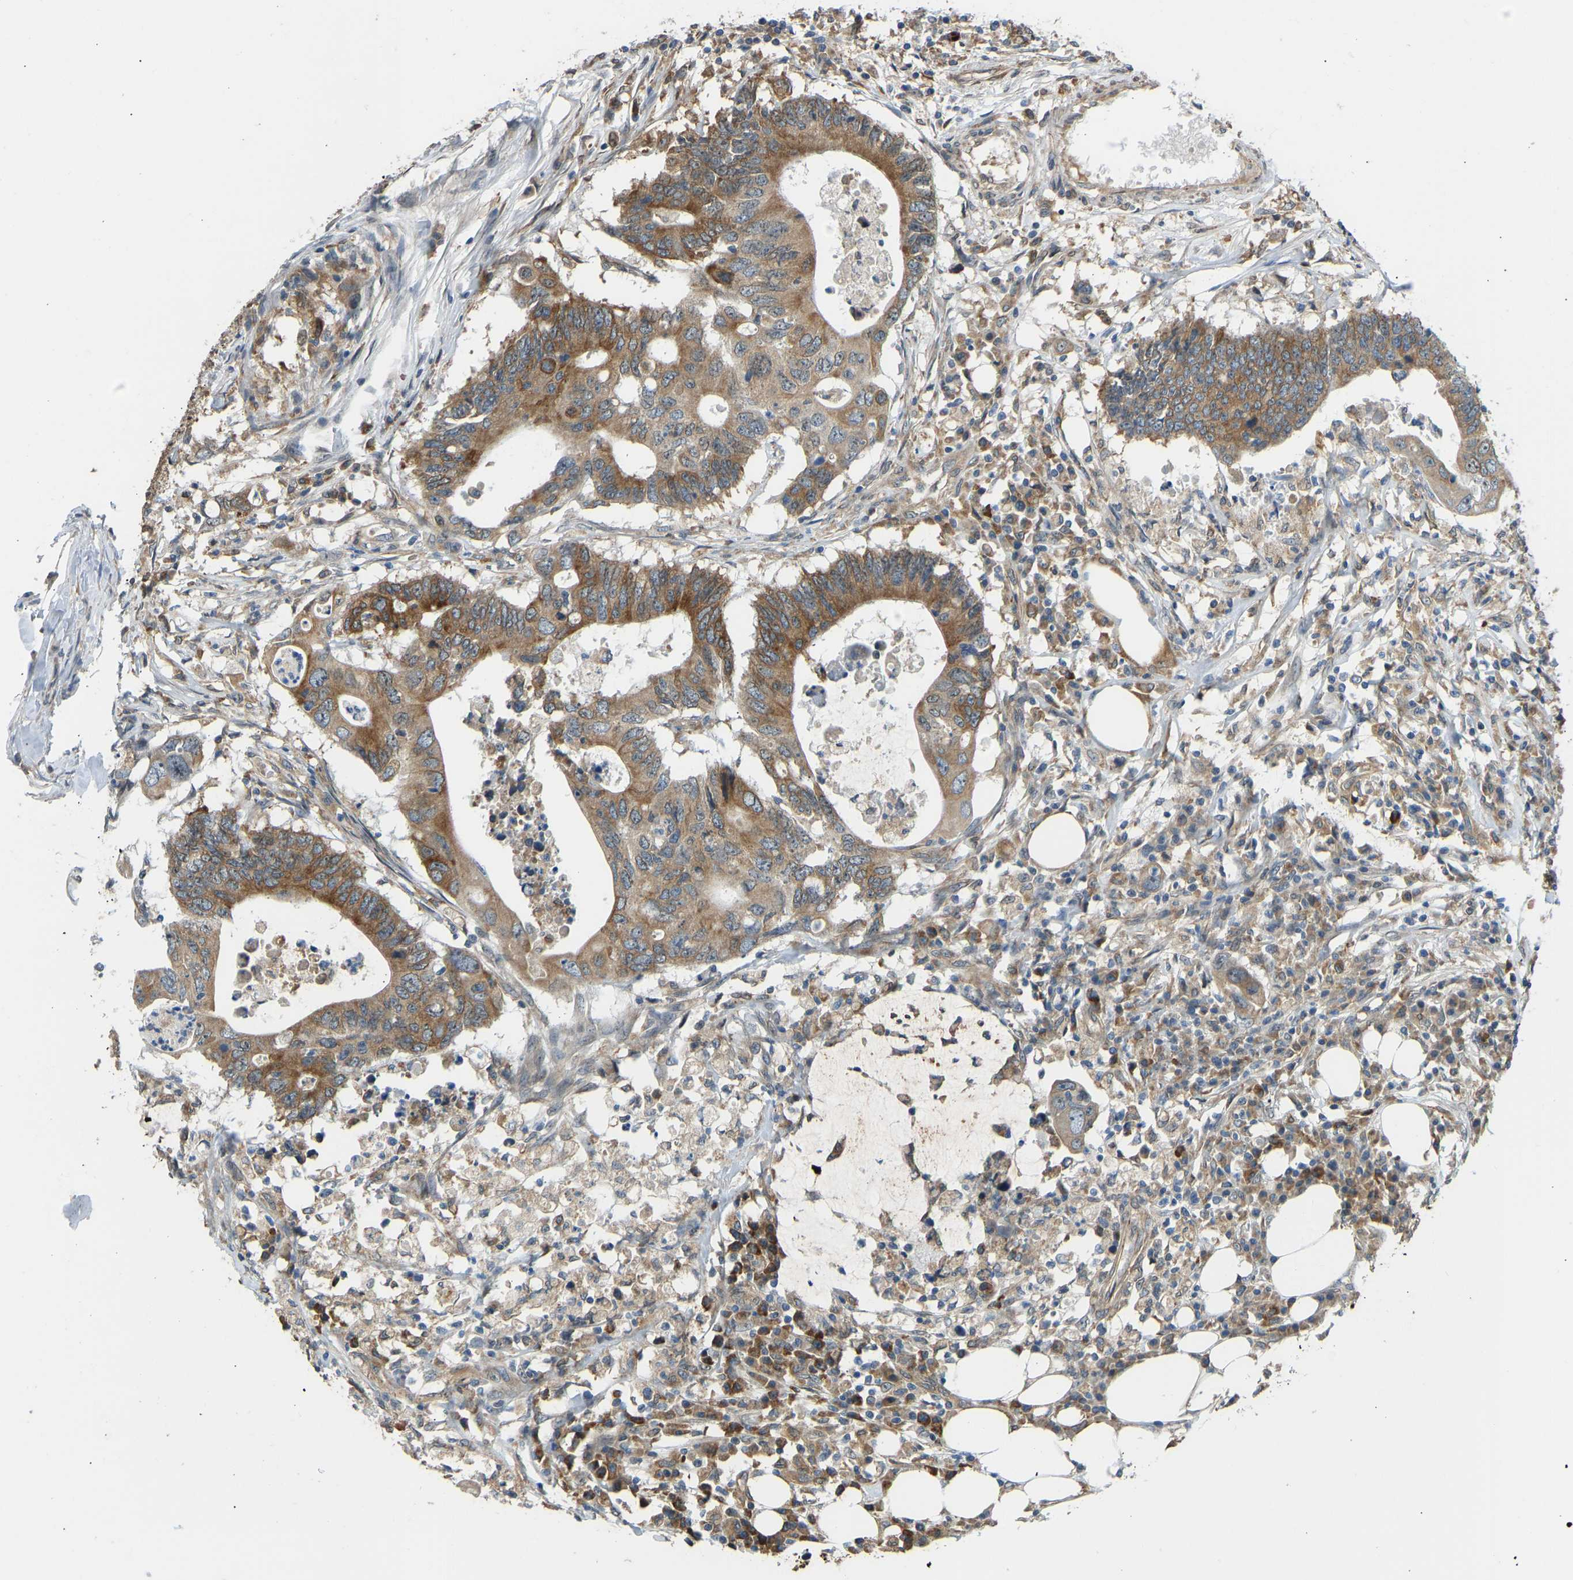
{"staining": {"intensity": "moderate", "quantity": ">75%", "location": "cytoplasmic/membranous"}, "tissue": "colorectal cancer", "cell_type": "Tumor cells", "image_type": "cancer", "snomed": [{"axis": "morphology", "description": "Adenocarcinoma, NOS"}, {"axis": "topography", "description": "Colon"}], "caption": "DAB immunohistochemical staining of colorectal cancer (adenocarcinoma) exhibits moderate cytoplasmic/membranous protein staining in about >75% of tumor cells.", "gene": "OS9", "patient": {"sex": "male", "age": 71}}